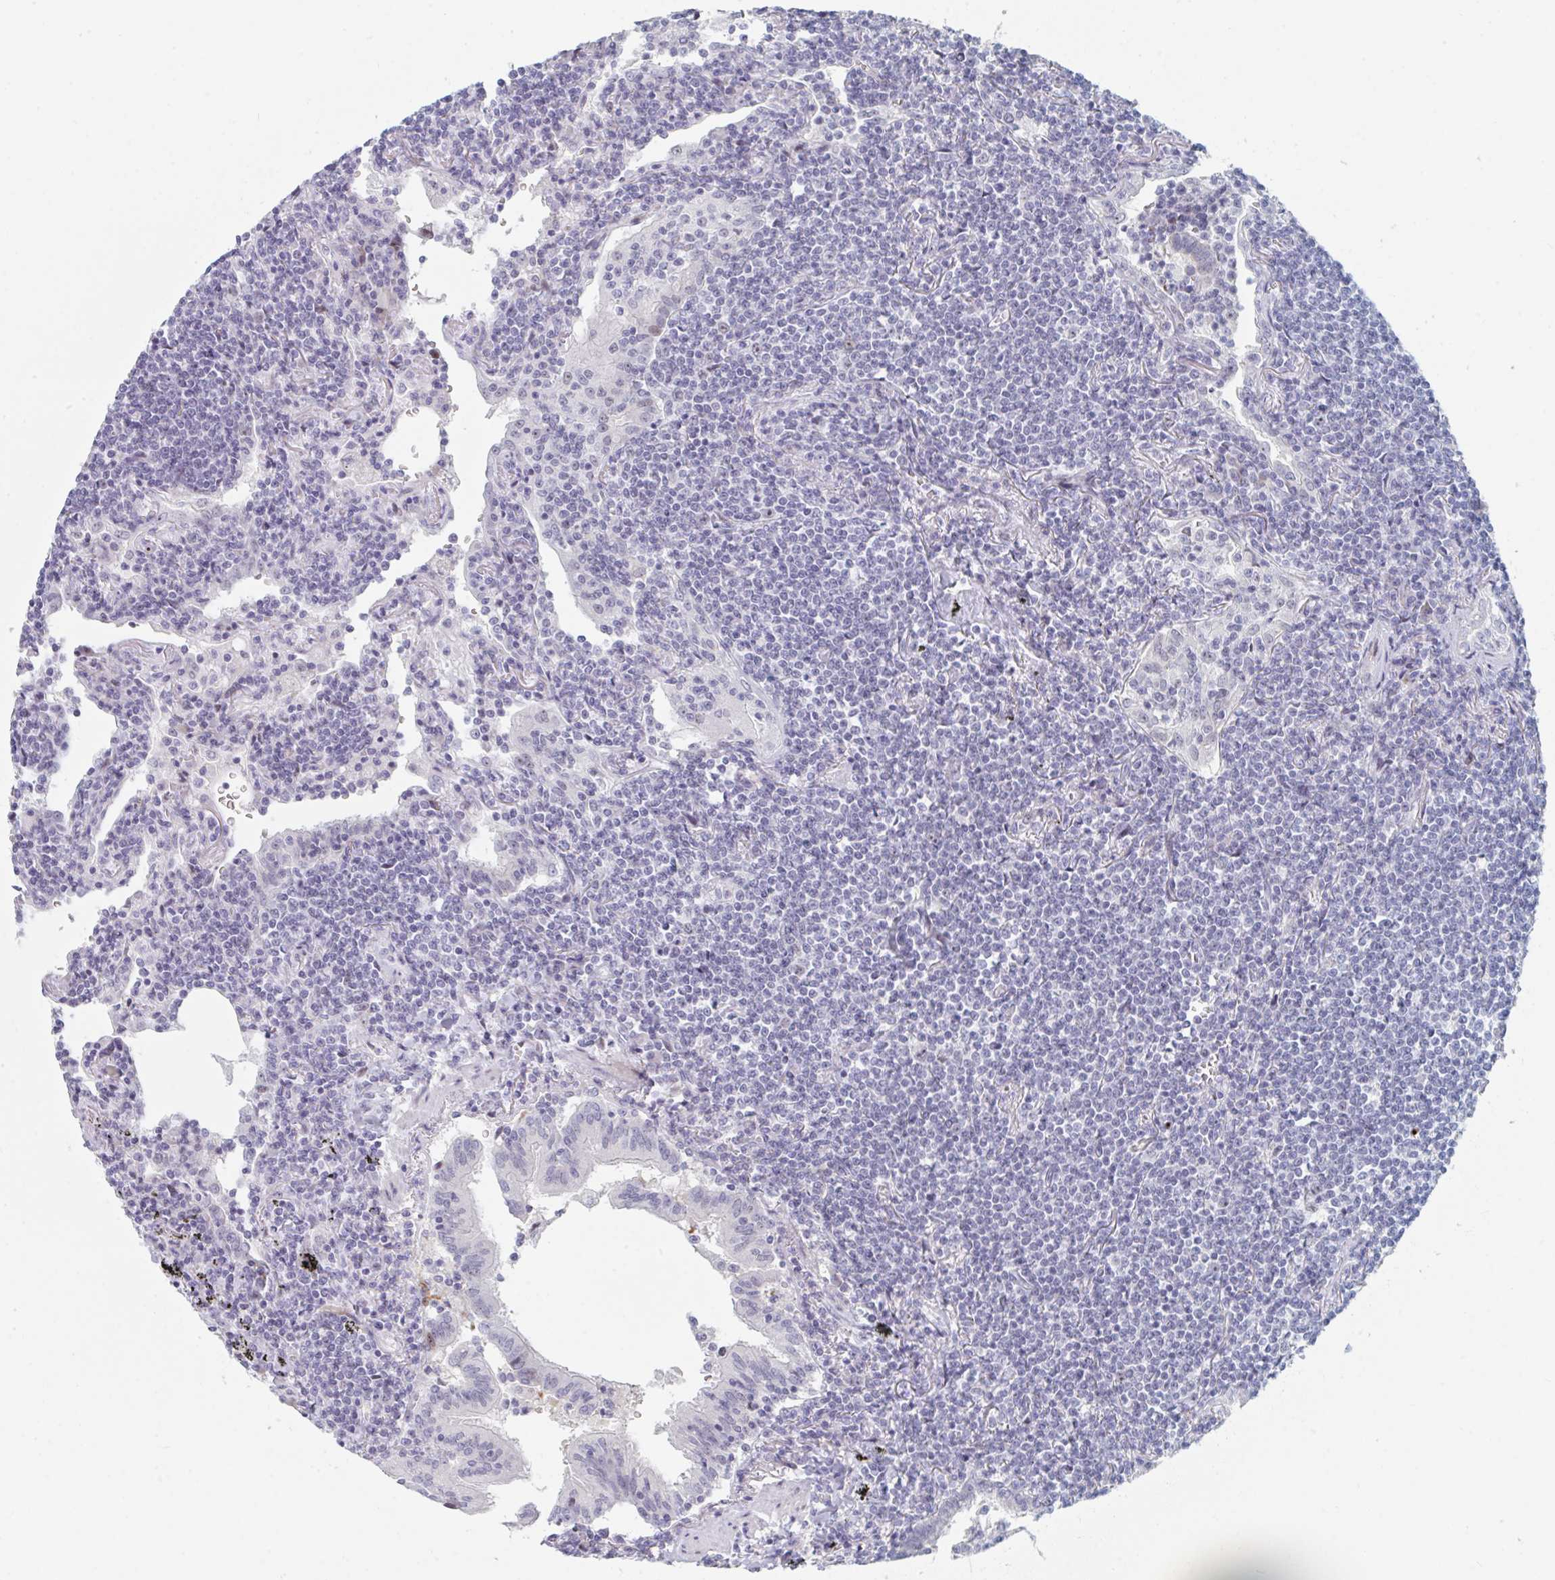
{"staining": {"intensity": "negative", "quantity": "none", "location": "none"}, "tissue": "lymphoma", "cell_type": "Tumor cells", "image_type": "cancer", "snomed": [{"axis": "morphology", "description": "Malignant lymphoma, non-Hodgkin's type, Low grade"}, {"axis": "topography", "description": "Lung"}], "caption": "Photomicrograph shows no significant protein positivity in tumor cells of malignant lymphoma, non-Hodgkin's type (low-grade).", "gene": "NR1H2", "patient": {"sex": "female", "age": 71}}